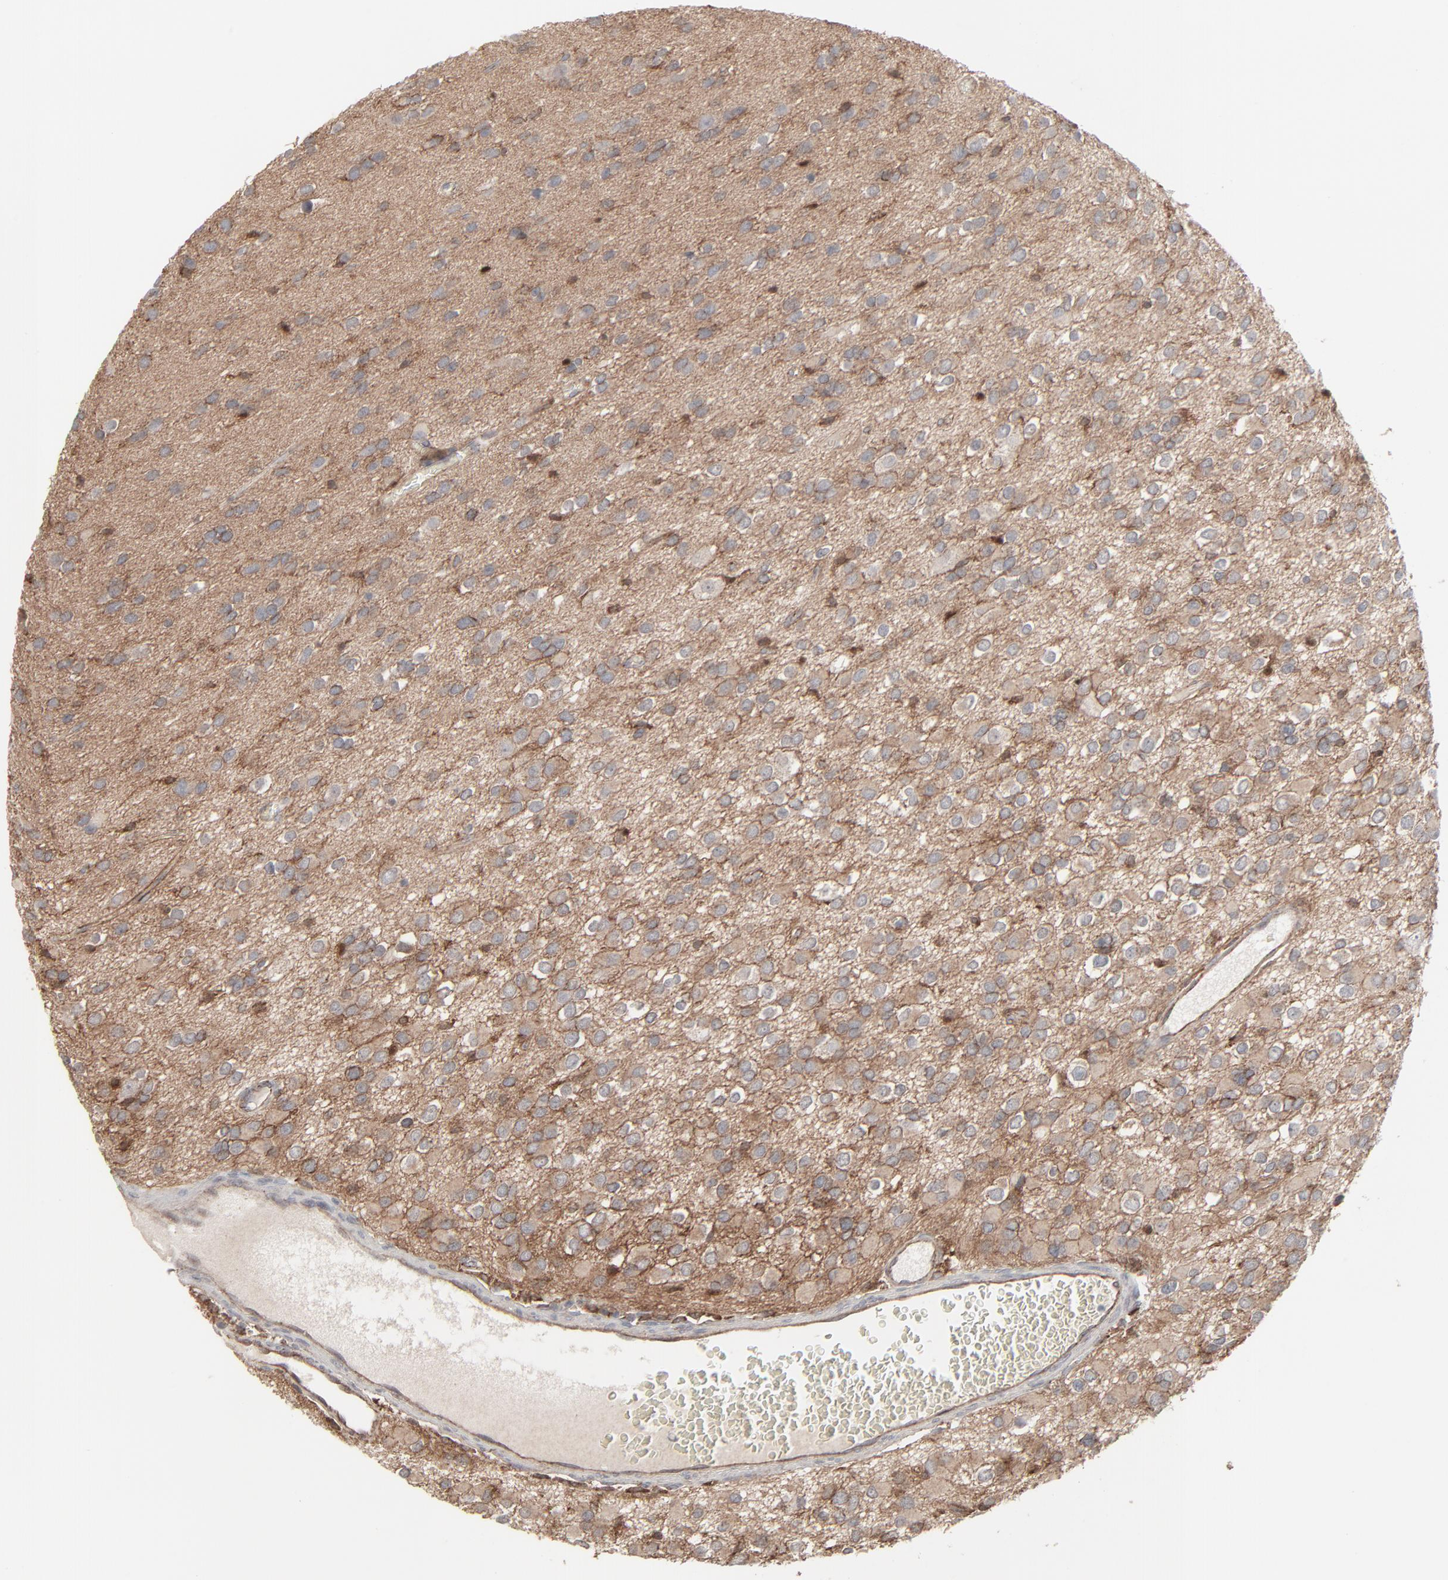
{"staining": {"intensity": "moderate", "quantity": "25%-75%", "location": "cytoplasmic/membranous"}, "tissue": "glioma", "cell_type": "Tumor cells", "image_type": "cancer", "snomed": [{"axis": "morphology", "description": "Glioma, malignant, Low grade"}, {"axis": "topography", "description": "Brain"}], "caption": "A brown stain highlights moderate cytoplasmic/membranous positivity of a protein in low-grade glioma (malignant) tumor cells. Nuclei are stained in blue.", "gene": "CTNND1", "patient": {"sex": "male", "age": 42}}